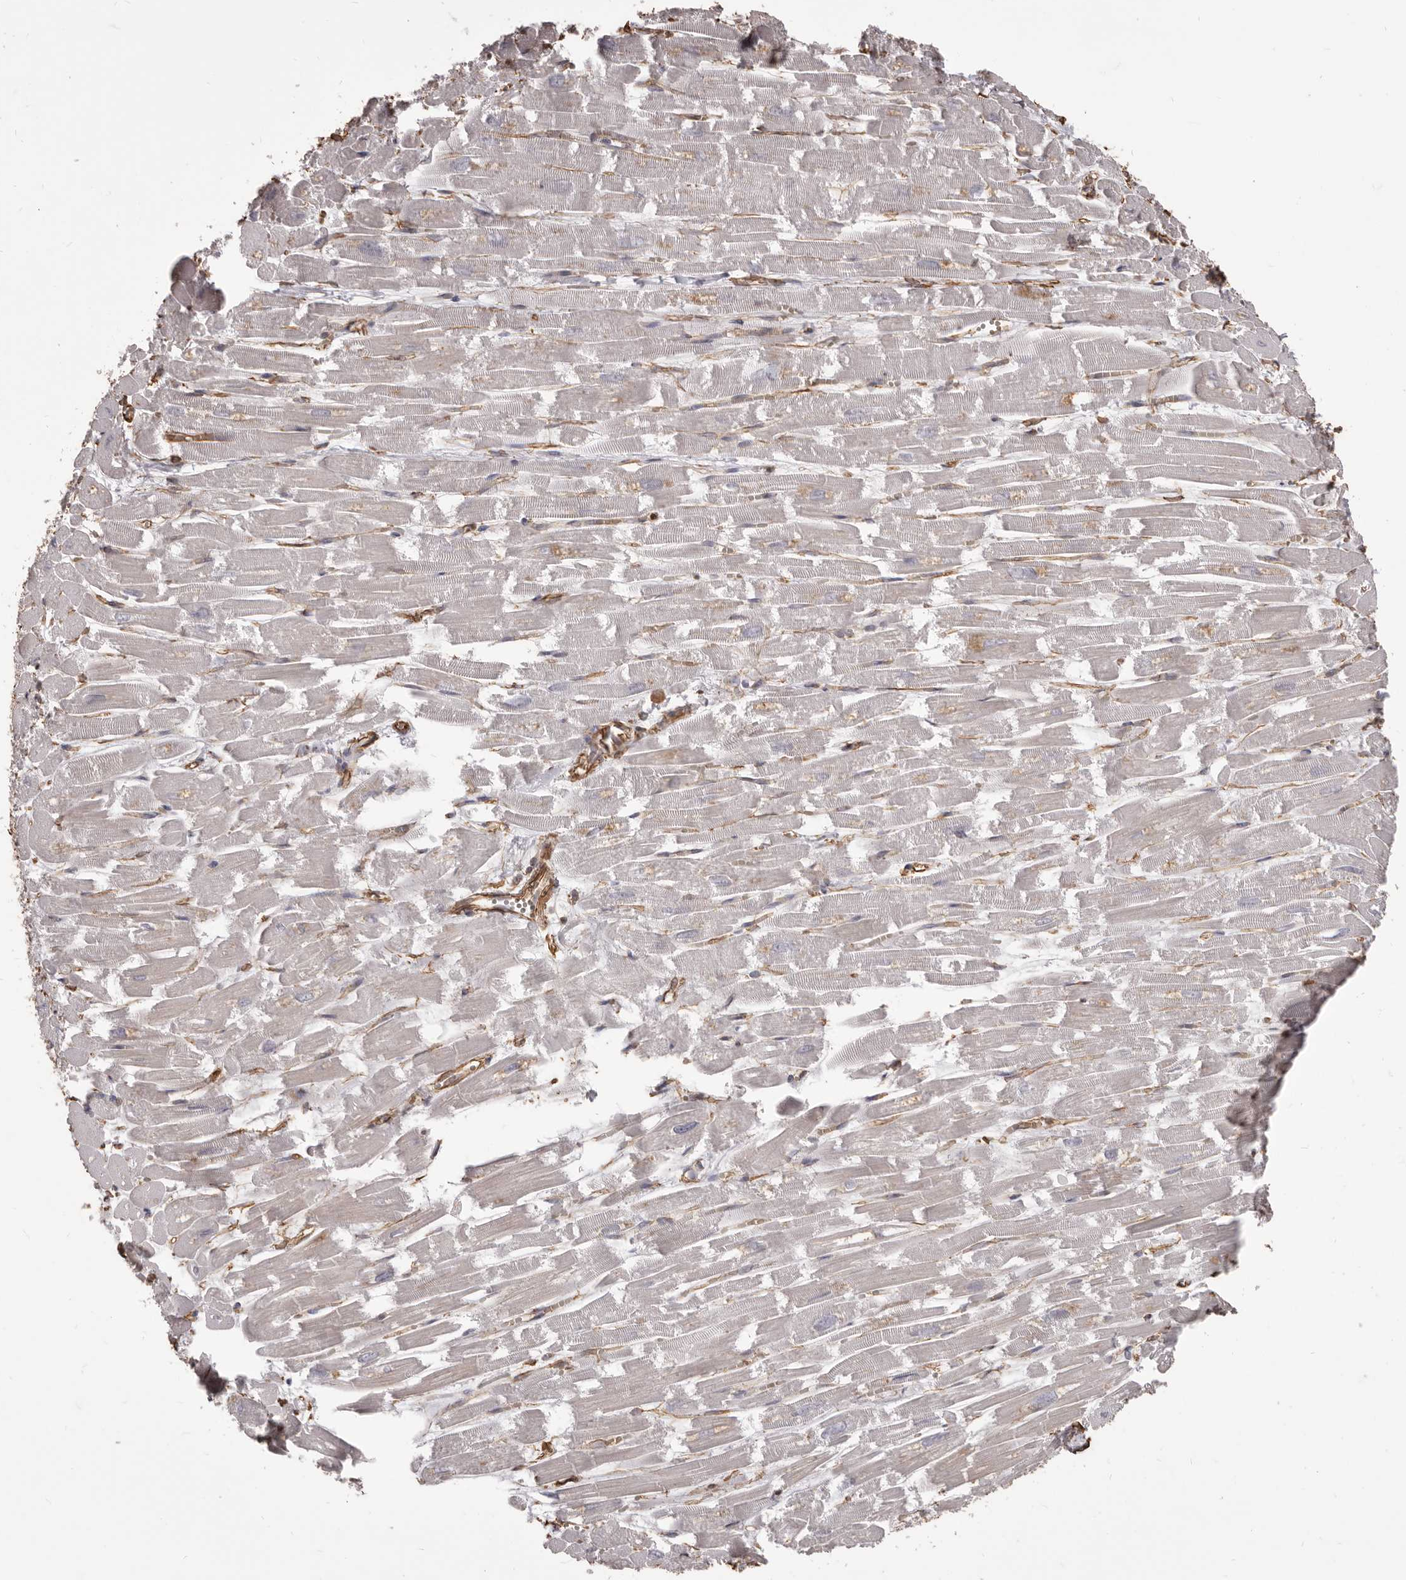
{"staining": {"intensity": "weak", "quantity": "<25%", "location": "cytoplasmic/membranous"}, "tissue": "heart muscle", "cell_type": "Cardiomyocytes", "image_type": "normal", "snomed": [{"axis": "morphology", "description": "Normal tissue, NOS"}, {"axis": "topography", "description": "Heart"}], "caption": "Histopathology image shows no significant protein expression in cardiomyocytes of normal heart muscle.", "gene": "MTURN", "patient": {"sex": "male", "age": 54}}